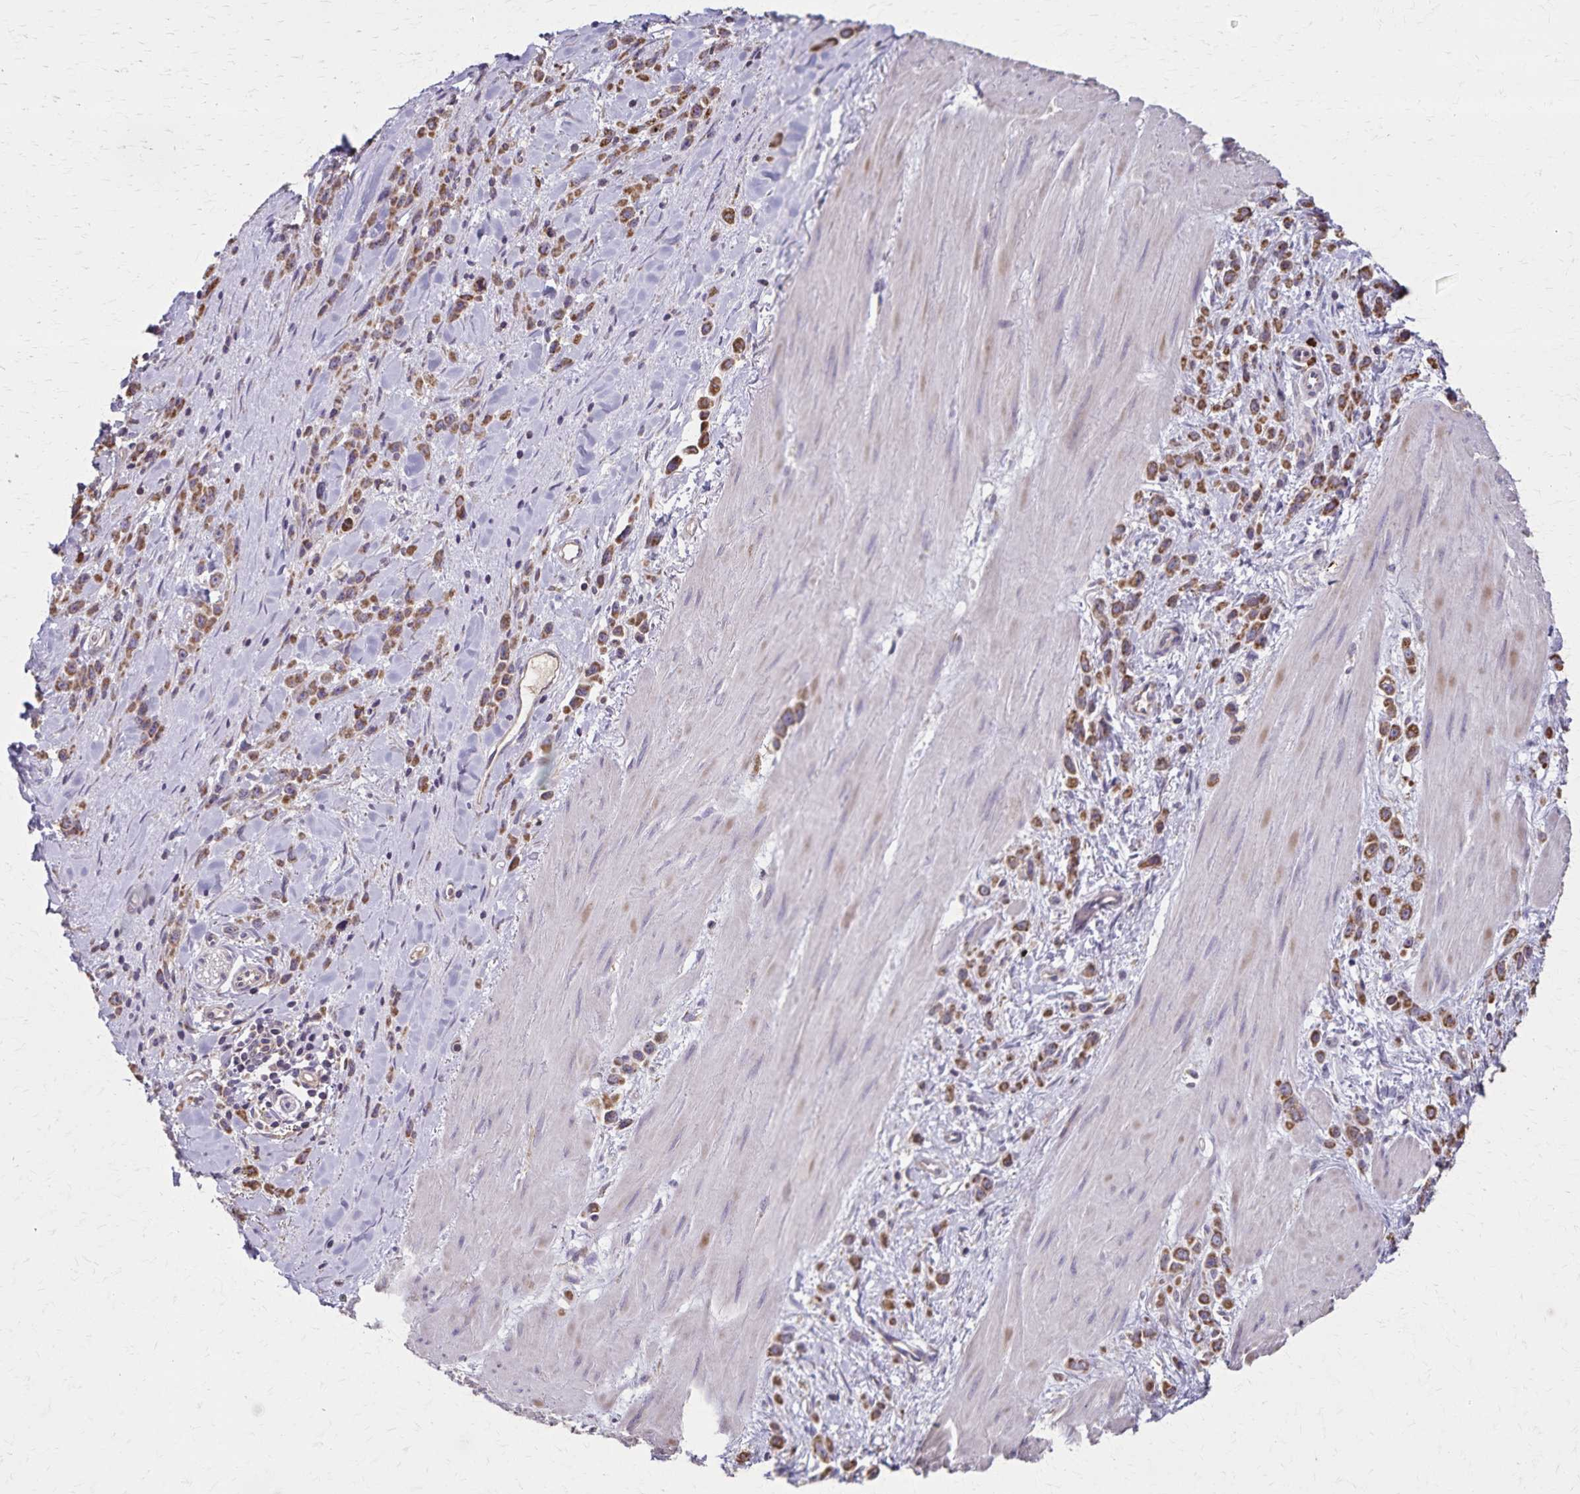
{"staining": {"intensity": "moderate", "quantity": ">75%", "location": "cytoplasmic/membranous"}, "tissue": "stomach cancer", "cell_type": "Tumor cells", "image_type": "cancer", "snomed": [{"axis": "morphology", "description": "Adenocarcinoma, NOS"}, {"axis": "topography", "description": "Stomach"}], "caption": "The immunohistochemical stain highlights moderate cytoplasmic/membranous expression in tumor cells of stomach adenocarcinoma tissue.", "gene": "RNF10", "patient": {"sex": "male", "age": 47}}